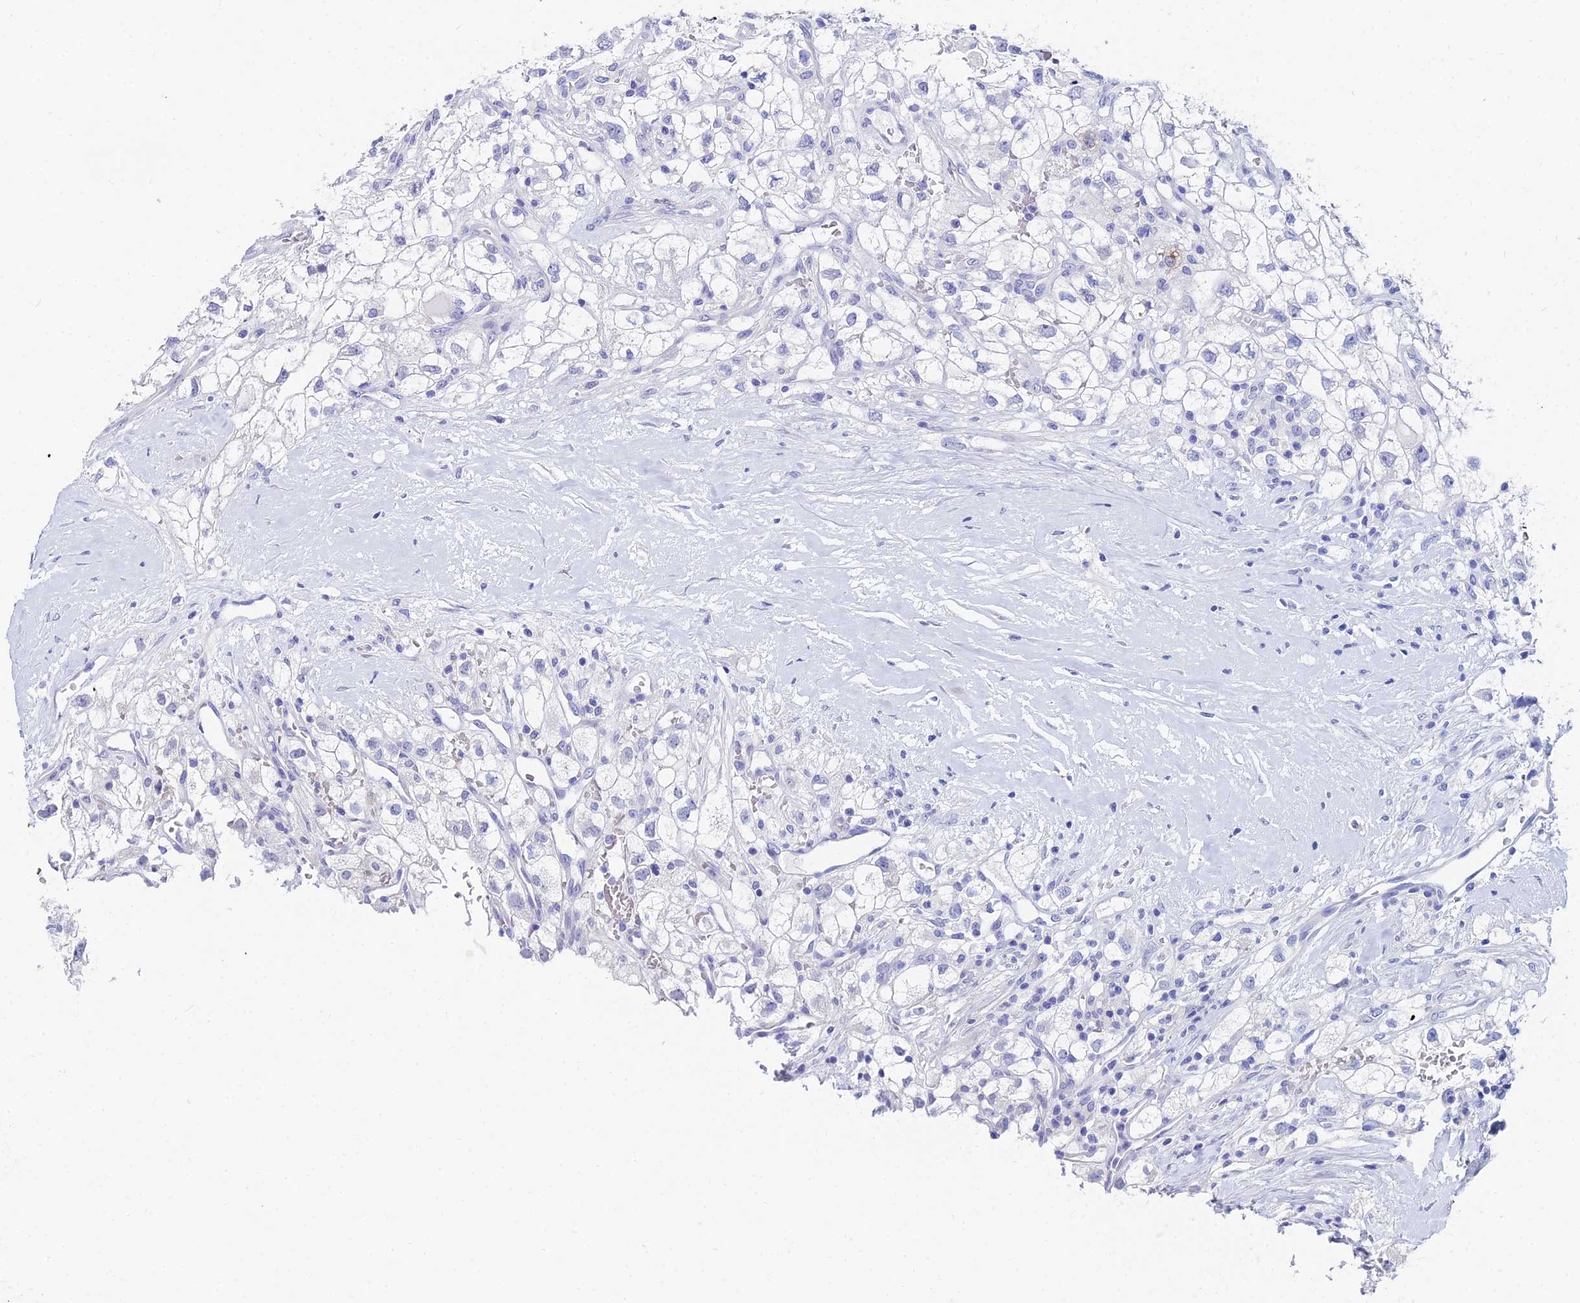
{"staining": {"intensity": "negative", "quantity": "none", "location": "none"}, "tissue": "renal cancer", "cell_type": "Tumor cells", "image_type": "cancer", "snomed": [{"axis": "morphology", "description": "Adenocarcinoma, NOS"}, {"axis": "topography", "description": "Kidney"}], "caption": "The photomicrograph reveals no staining of tumor cells in renal adenocarcinoma. (DAB (3,3'-diaminobenzidine) IHC visualized using brightfield microscopy, high magnification).", "gene": "HSPA1L", "patient": {"sex": "male", "age": 59}}